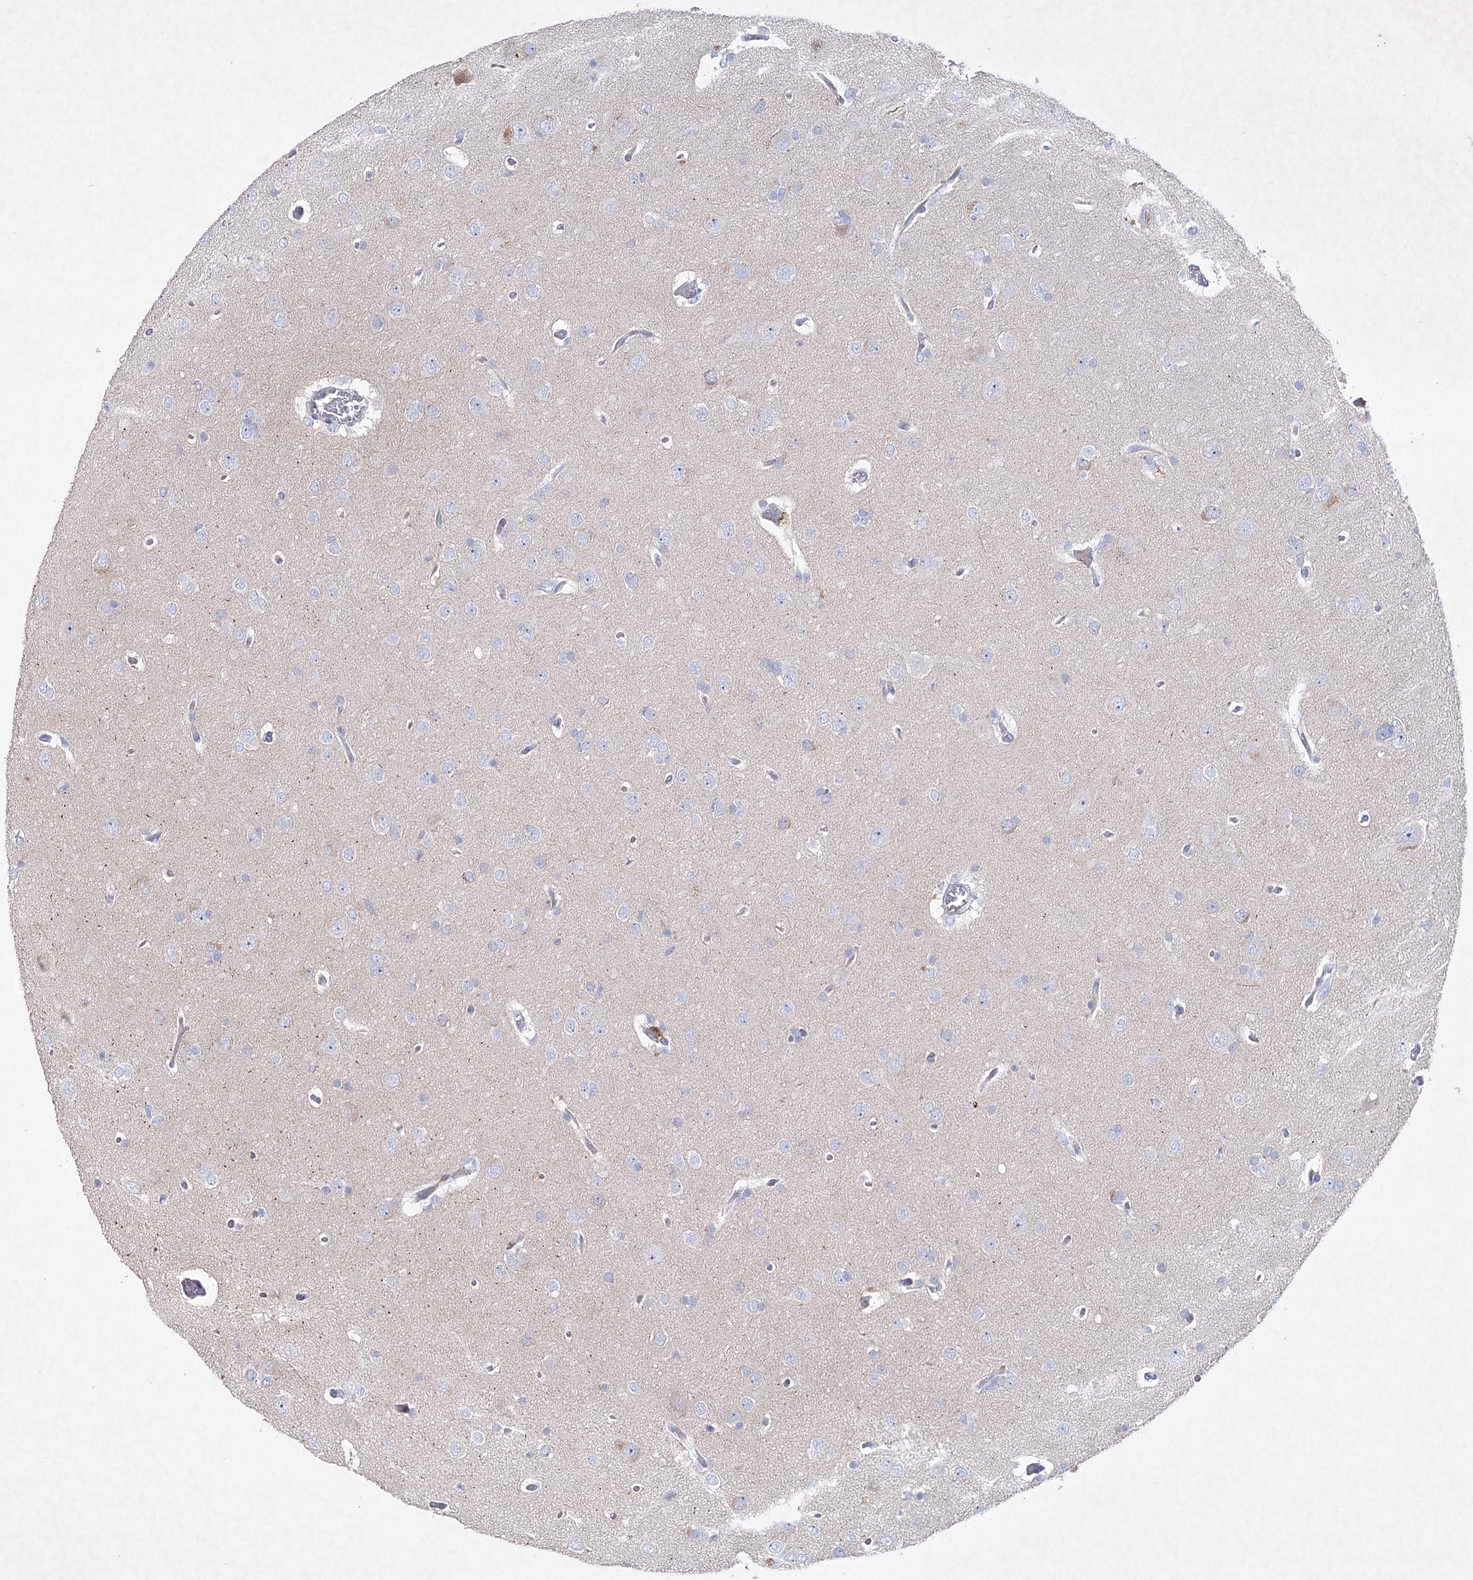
{"staining": {"intensity": "negative", "quantity": "none", "location": "none"}, "tissue": "glioma", "cell_type": "Tumor cells", "image_type": "cancer", "snomed": [{"axis": "morphology", "description": "Glioma, malignant, High grade"}, {"axis": "topography", "description": "Brain"}], "caption": "Immunohistochemistry (IHC) of human malignant high-grade glioma displays no positivity in tumor cells.", "gene": "MAP3K13", "patient": {"sex": "female", "age": 59}}